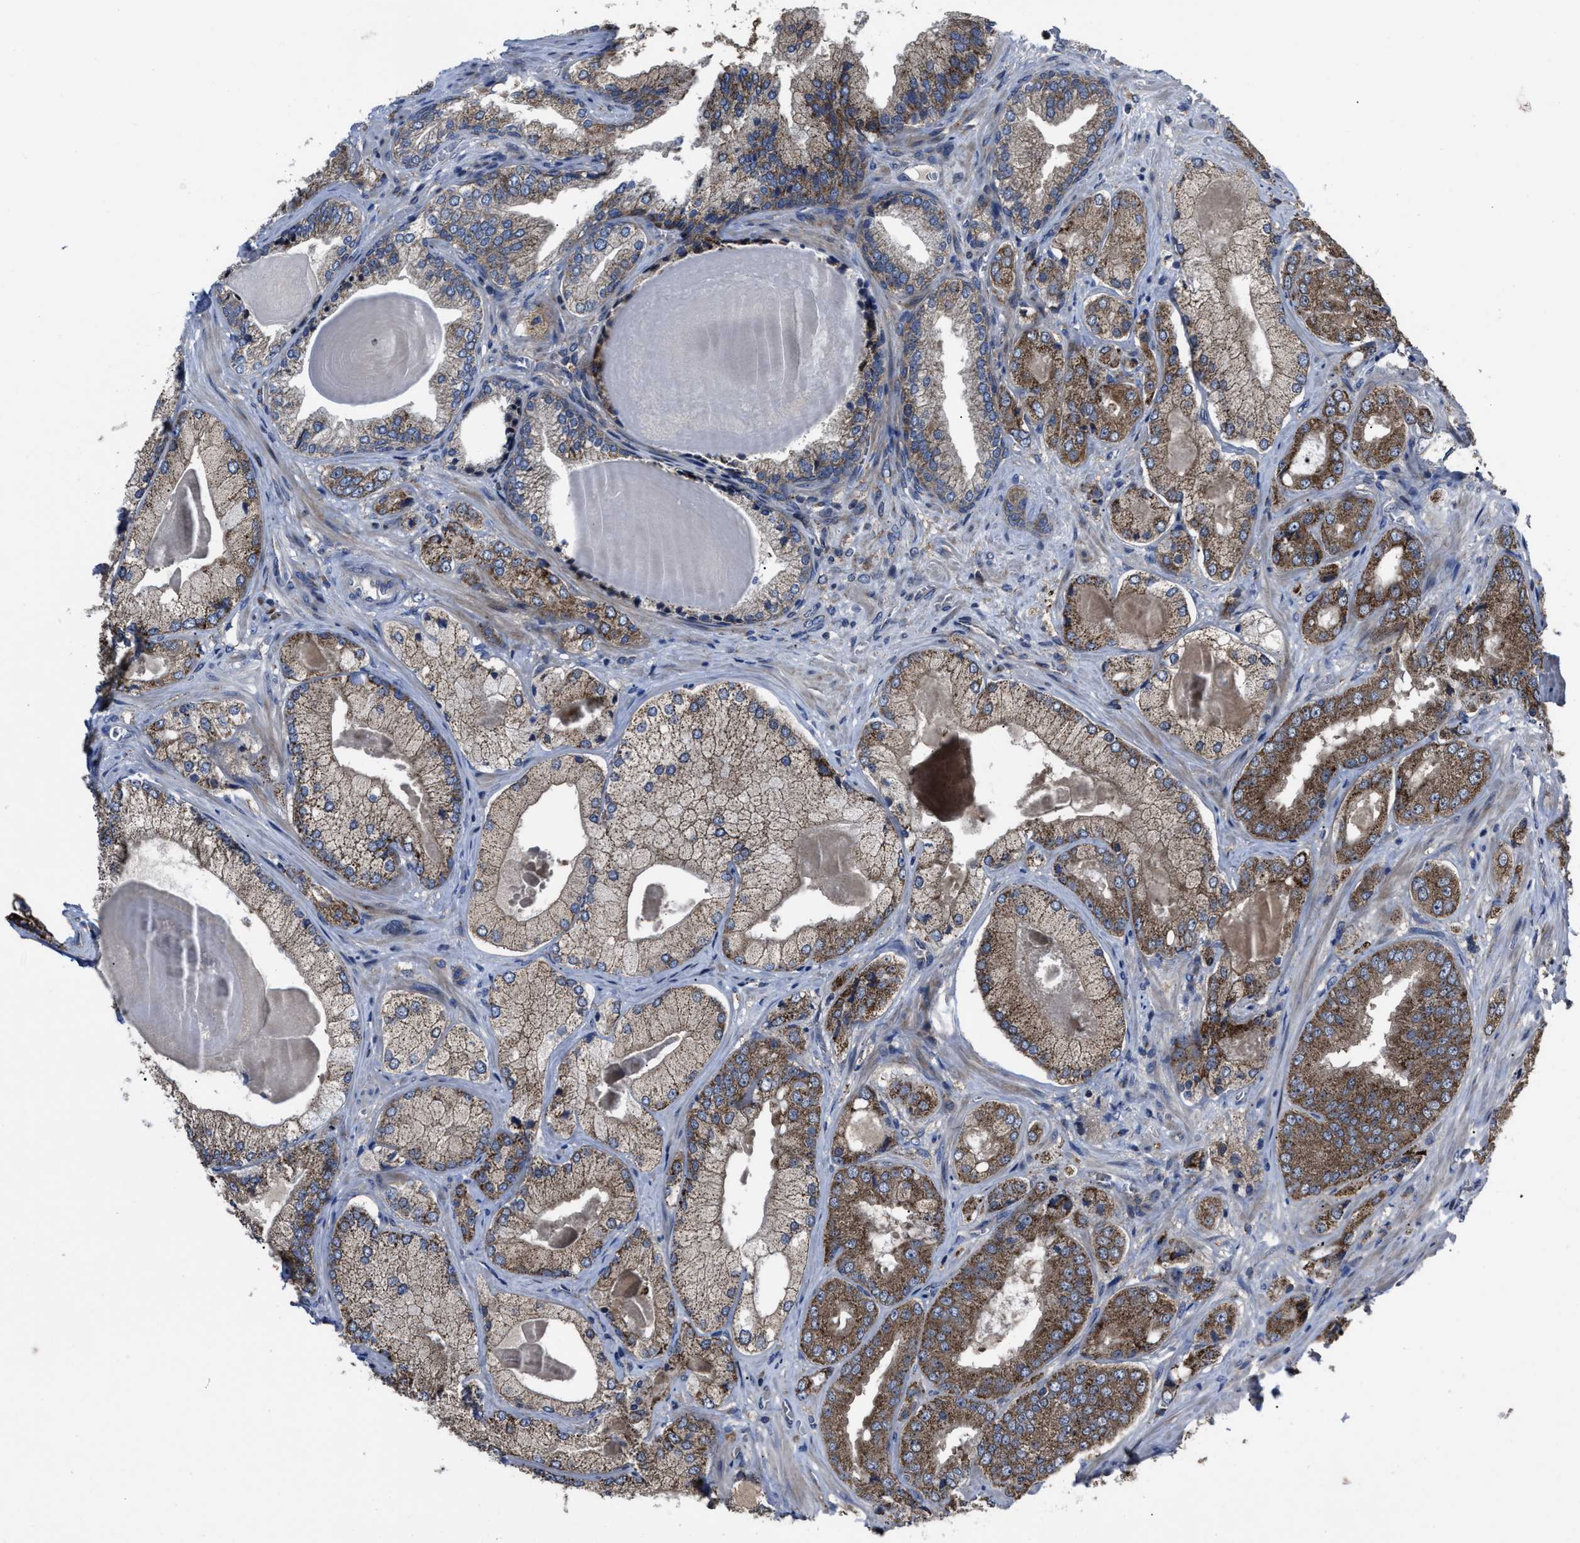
{"staining": {"intensity": "moderate", "quantity": ">75%", "location": "cytoplasmic/membranous"}, "tissue": "prostate cancer", "cell_type": "Tumor cells", "image_type": "cancer", "snomed": [{"axis": "morphology", "description": "Adenocarcinoma, Low grade"}, {"axis": "topography", "description": "Prostate"}], "caption": "This micrograph exhibits prostate cancer stained with immunohistochemistry (IHC) to label a protein in brown. The cytoplasmic/membranous of tumor cells show moderate positivity for the protein. Nuclei are counter-stained blue.", "gene": "PASK", "patient": {"sex": "male", "age": 65}}